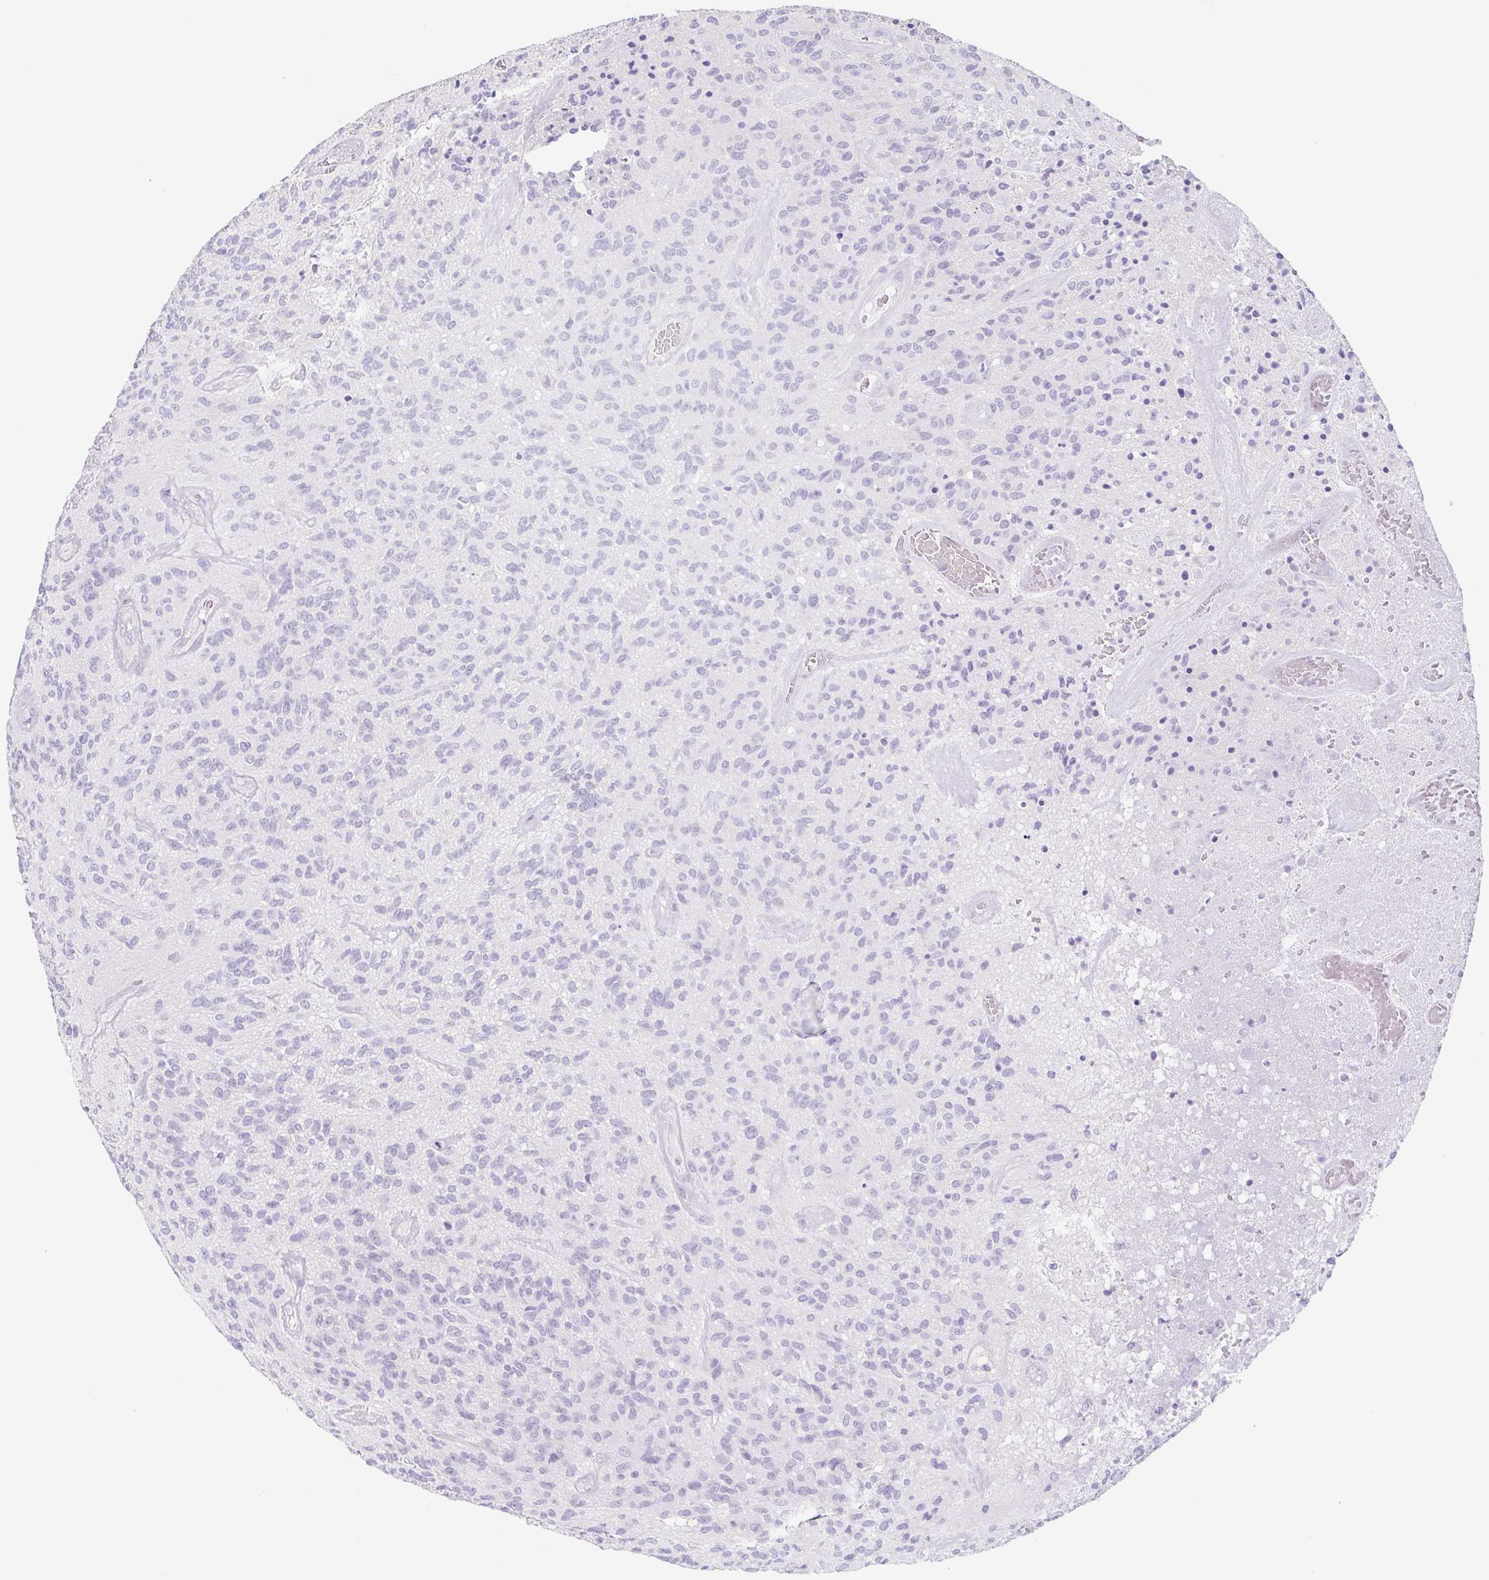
{"staining": {"intensity": "negative", "quantity": "none", "location": "none"}, "tissue": "glioma", "cell_type": "Tumor cells", "image_type": "cancer", "snomed": [{"axis": "morphology", "description": "Glioma, malignant, High grade"}, {"axis": "topography", "description": "Brain"}], "caption": "Immunohistochemistry (IHC) histopathology image of neoplastic tissue: malignant glioma (high-grade) stained with DAB reveals no significant protein staining in tumor cells. (Immunohistochemistry (IHC), brightfield microscopy, high magnification).", "gene": "HDGFL1", "patient": {"sex": "male", "age": 76}}